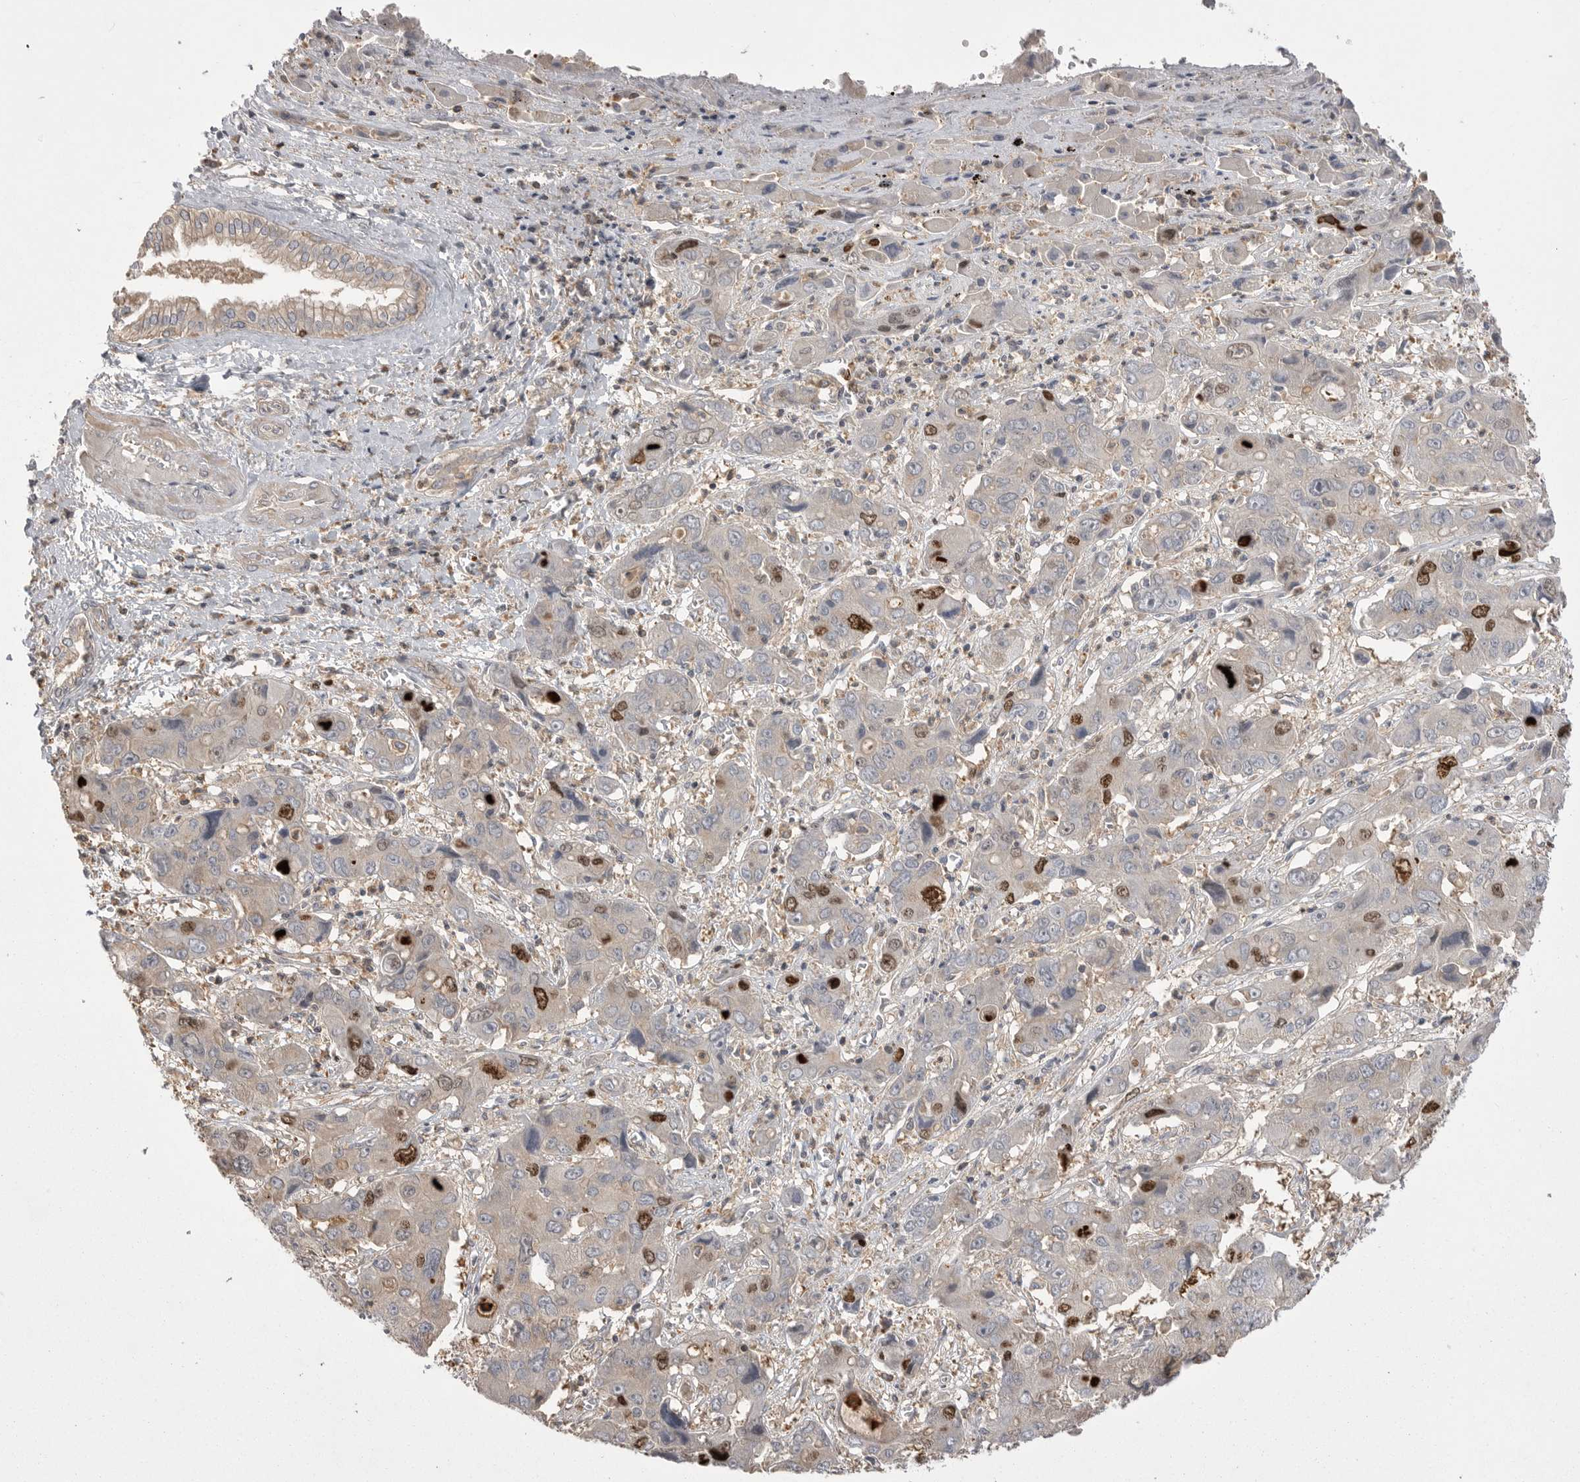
{"staining": {"intensity": "strong", "quantity": "<25%", "location": "nuclear"}, "tissue": "liver cancer", "cell_type": "Tumor cells", "image_type": "cancer", "snomed": [{"axis": "morphology", "description": "Cholangiocarcinoma"}, {"axis": "topography", "description": "Liver"}], "caption": "Tumor cells display medium levels of strong nuclear staining in approximately <25% of cells in cholangiocarcinoma (liver).", "gene": "TOP2A", "patient": {"sex": "male", "age": 67}}